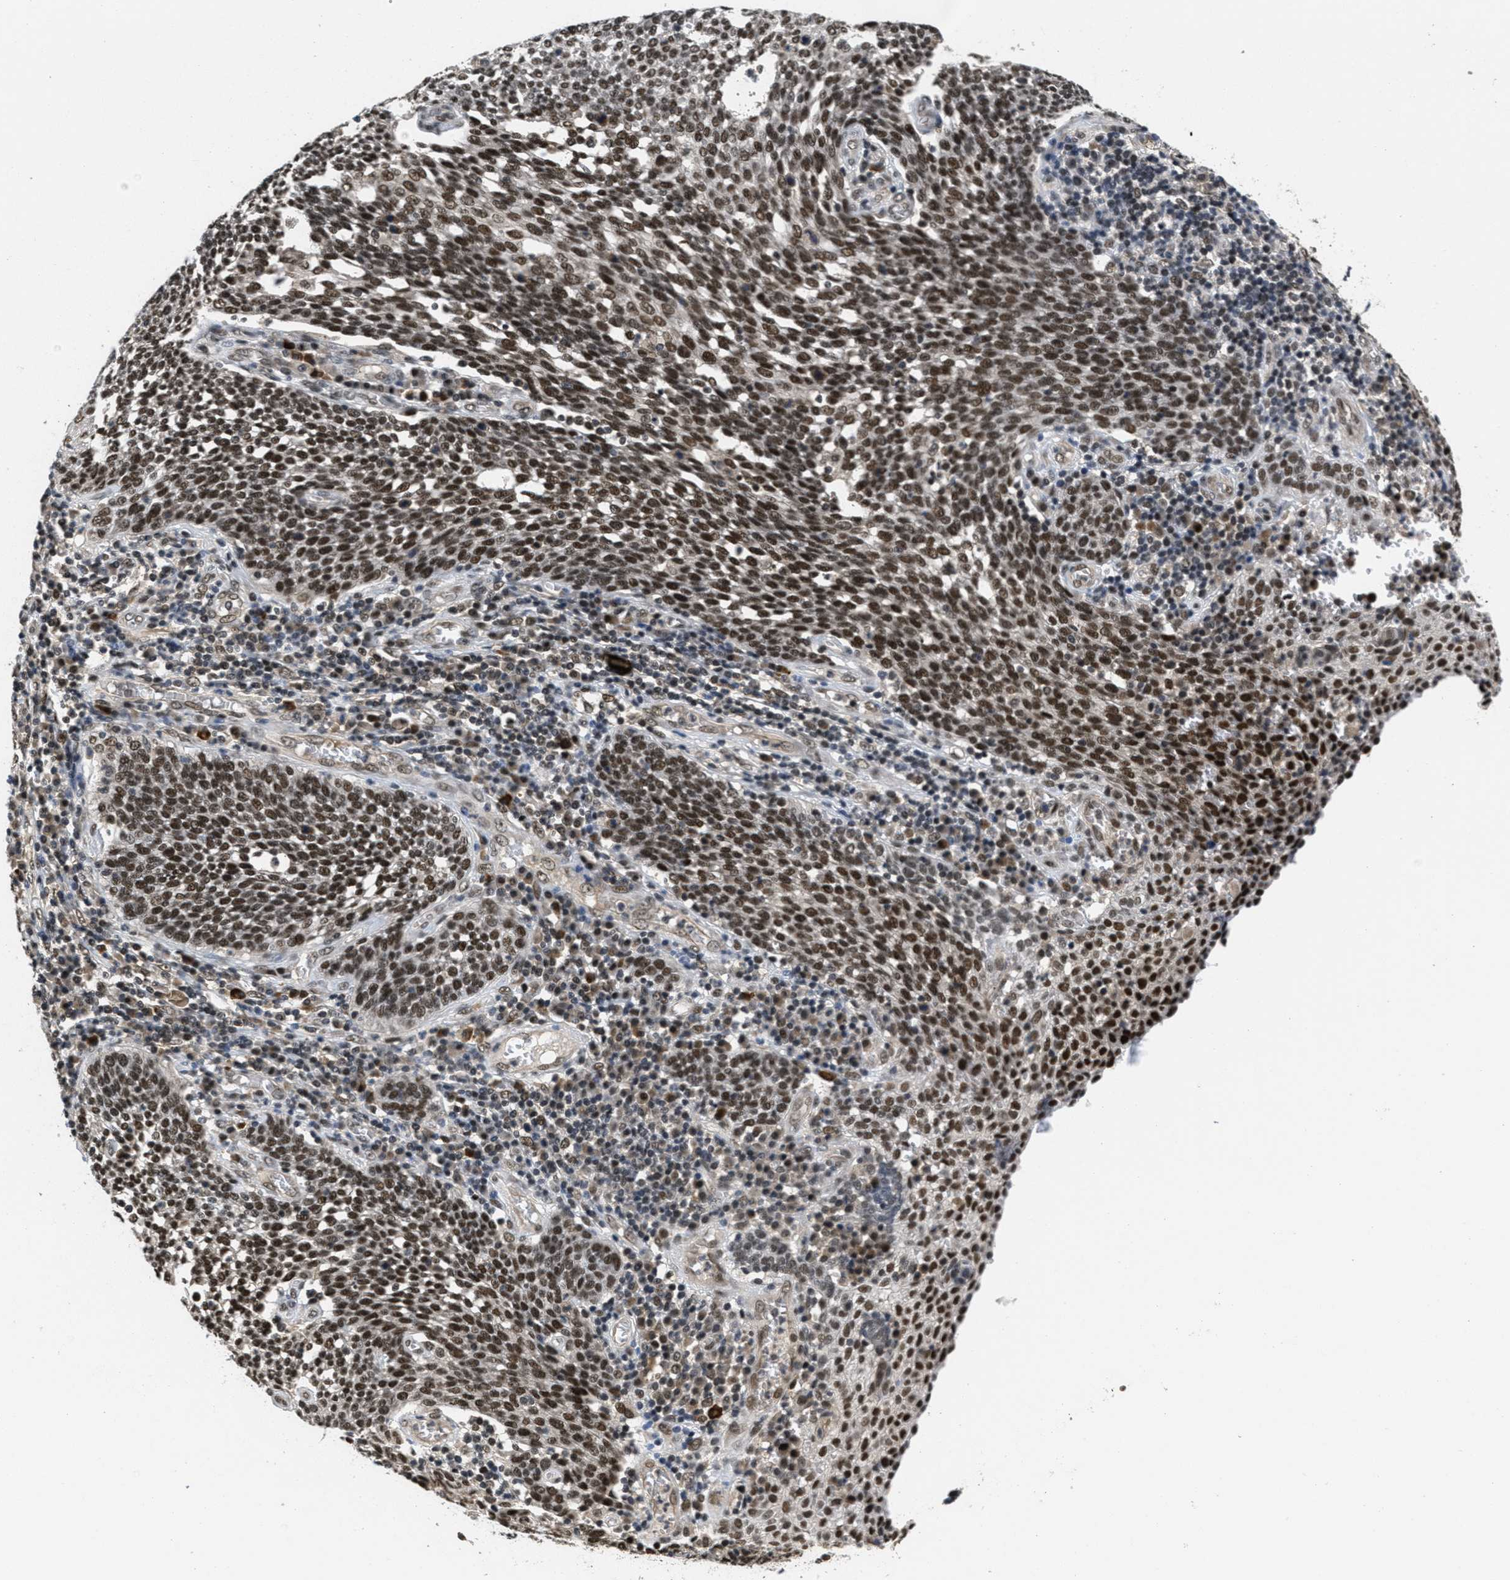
{"staining": {"intensity": "strong", "quantity": ">75%", "location": "nuclear"}, "tissue": "cervical cancer", "cell_type": "Tumor cells", "image_type": "cancer", "snomed": [{"axis": "morphology", "description": "Squamous cell carcinoma, NOS"}, {"axis": "topography", "description": "Cervix"}], "caption": "Tumor cells show high levels of strong nuclear positivity in about >75% of cells in cervical squamous cell carcinoma. (Brightfield microscopy of DAB IHC at high magnification).", "gene": "CUL4B", "patient": {"sex": "female", "age": 34}}